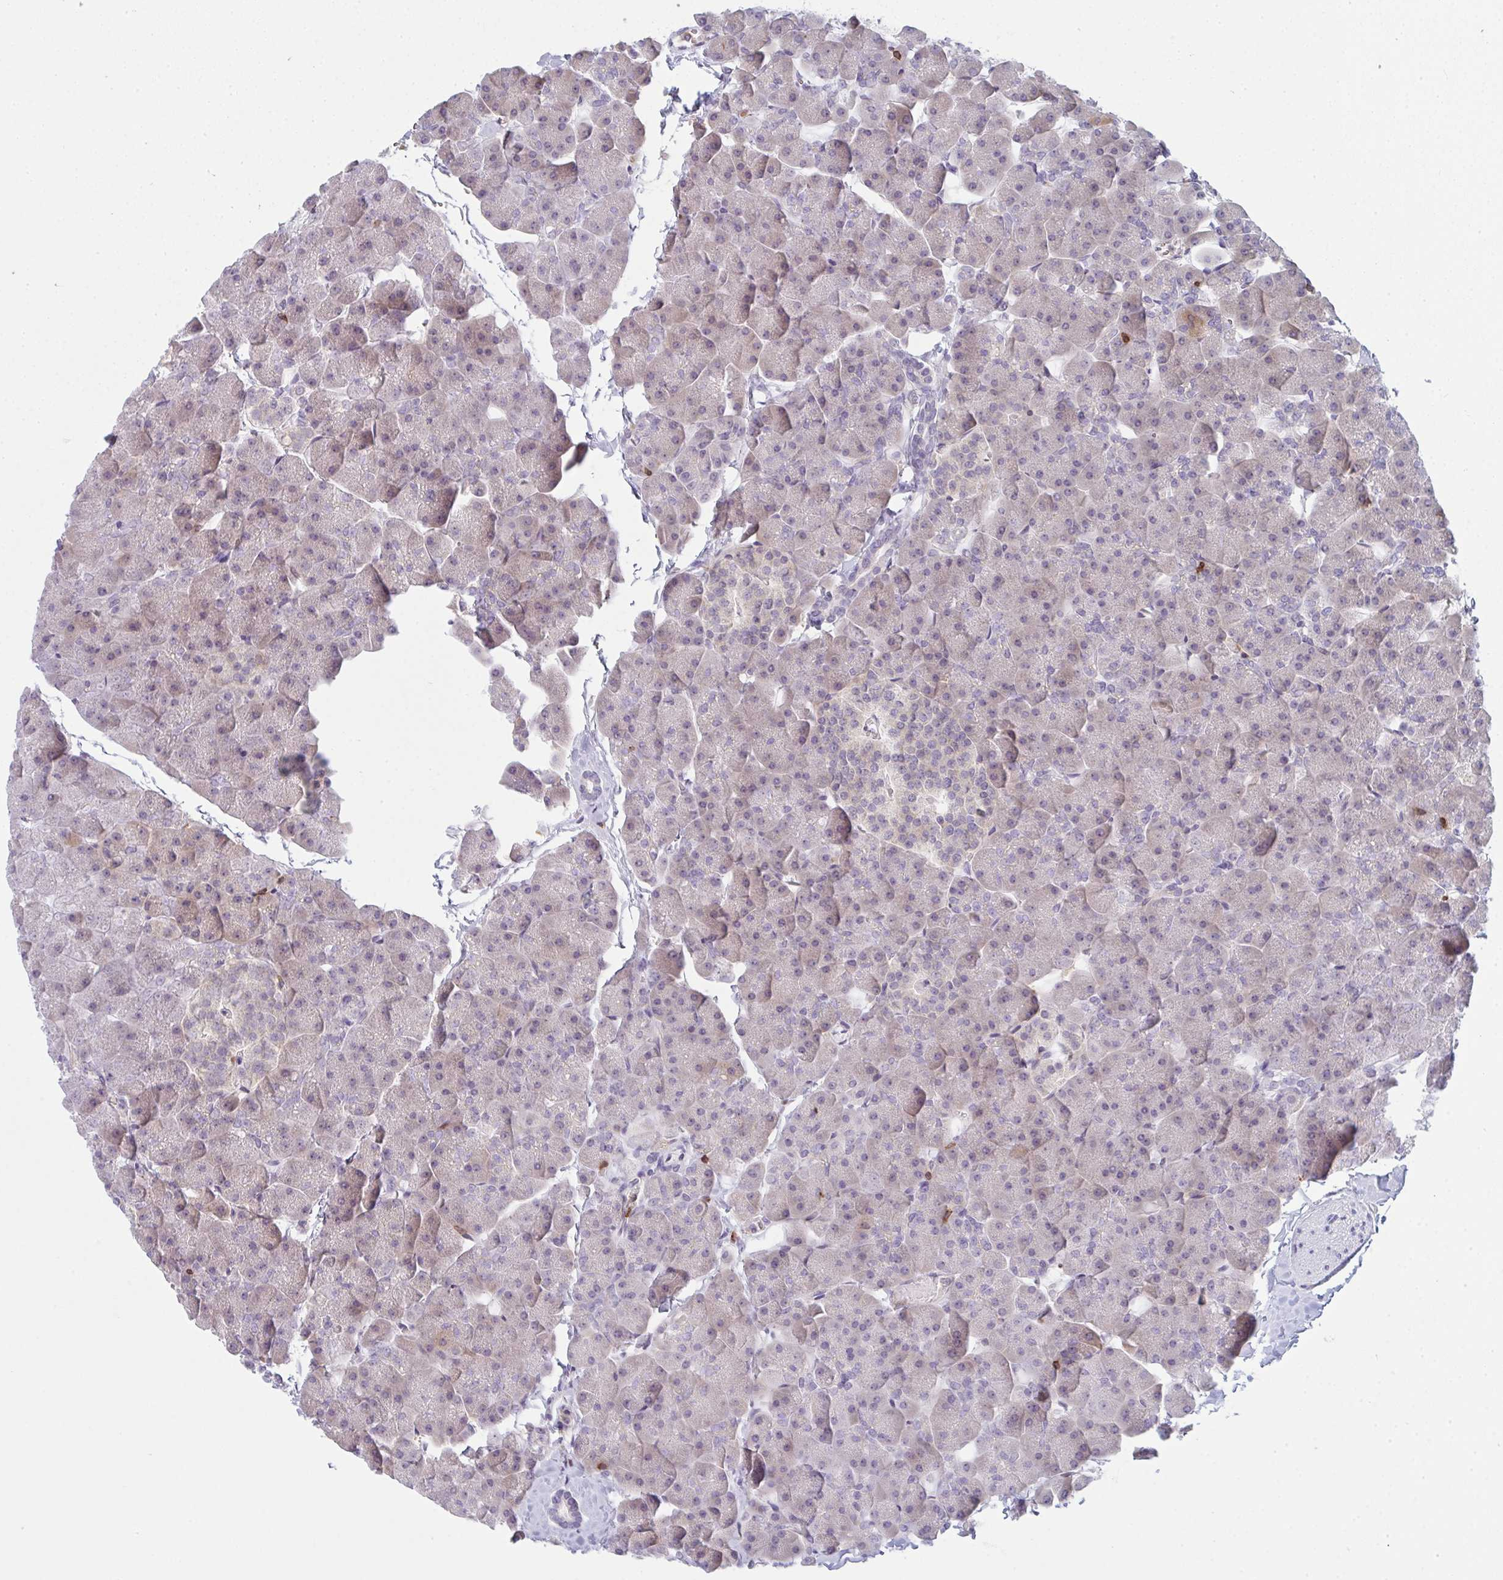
{"staining": {"intensity": "negative", "quantity": "none", "location": "none"}, "tissue": "pancreas", "cell_type": "Exocrine glandular cells", "image_type": "normal", "snomed": [{"axis": "morphology", "description": "Normal tissue, NOS"}, {"axis": "topography", "description": "Pancreas"}], "caption": "This is a histopathology image of IHC staining of normal pancreas, which shows no expression in exocrine glandular cells.", "gene": "CD80", "patient": {"sex": "male", "age": 35}}